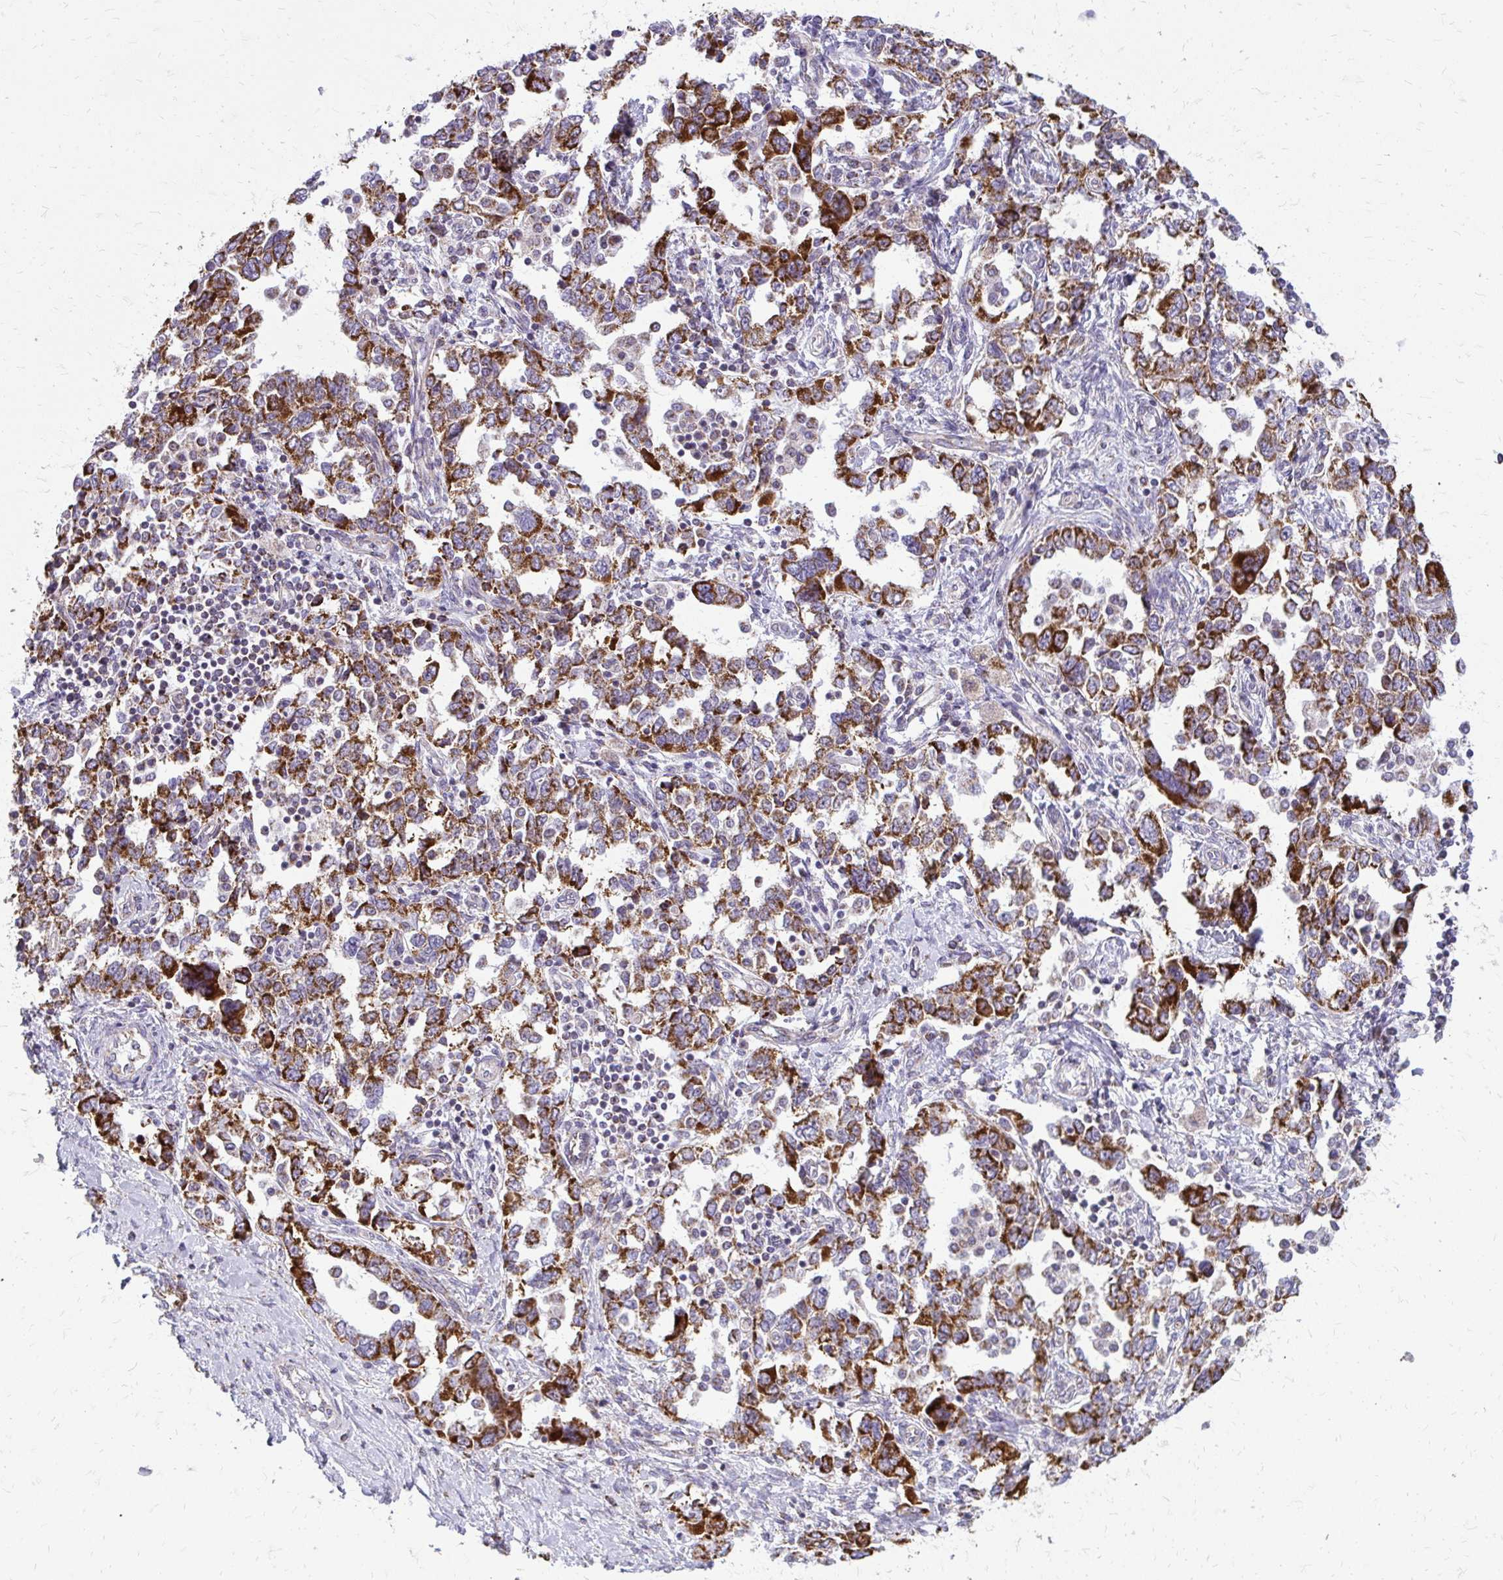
{"staining": {"intensity": "strong", "quantity": ">75%", "location": "cytoplasmic/membranous"}, "tissue": "ovarian cancer", "cell_type": "Tumor cells", "image_type": "cancer", "snomed": [{"axis": "morphology", "description": "Carcinoma, NOS"}, {"axis": "morphology", "description": "Cystadenocarcinoma, serous, NOS"}, {"axis": "topography", "description": "Ovary"}], "caption": "Tumor cells show high levels of strong cytoplasmic/membranous positivity in about >75% of cells in human ovarian cancer.", "gene": "IFIT1", "patient": {"sex": "female", "age": 69}}